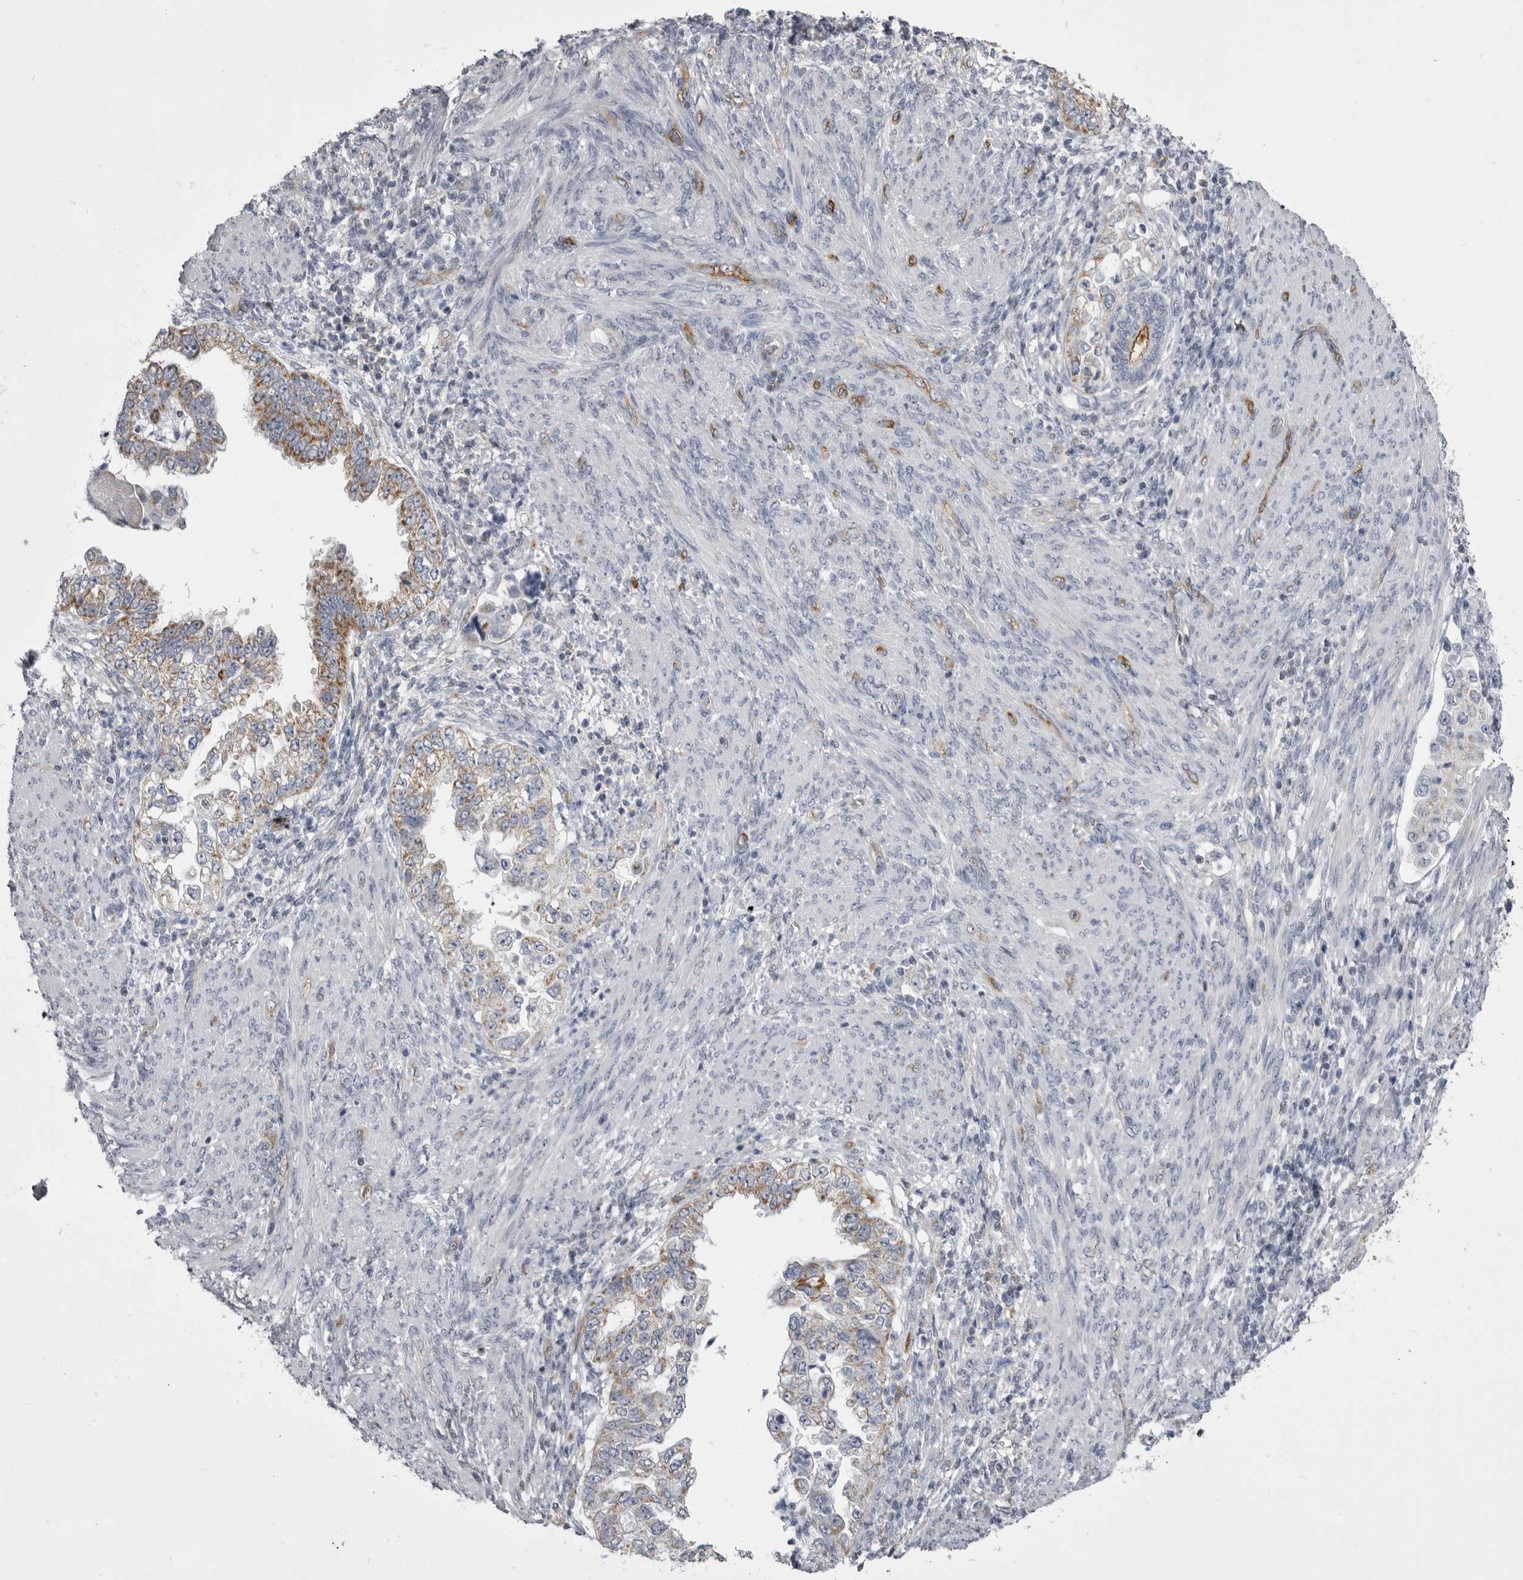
{"staining": {"intensity": "moderate", "quantity": "25%-75%", "location": "cytoplasmic/membranous"}, "tissue": "endometrial cancer", "cell_type": "Tumor cells", "image_type": "cancer", "snomed": [{"axis": "morphology", "description": "Adenocarcinoma, NOS"}, {"axis": "topography", "description": "Endometrium"}], "caption": "Immunohistochemistry (DAB) staining of endometrial adenocarcinoma shows moderate cytoplasmic/membranous protein positivity in about 25%-75% of tumor cells.", "gene": "OPLAH", "patient": {"sex": "female", "age": 85}}